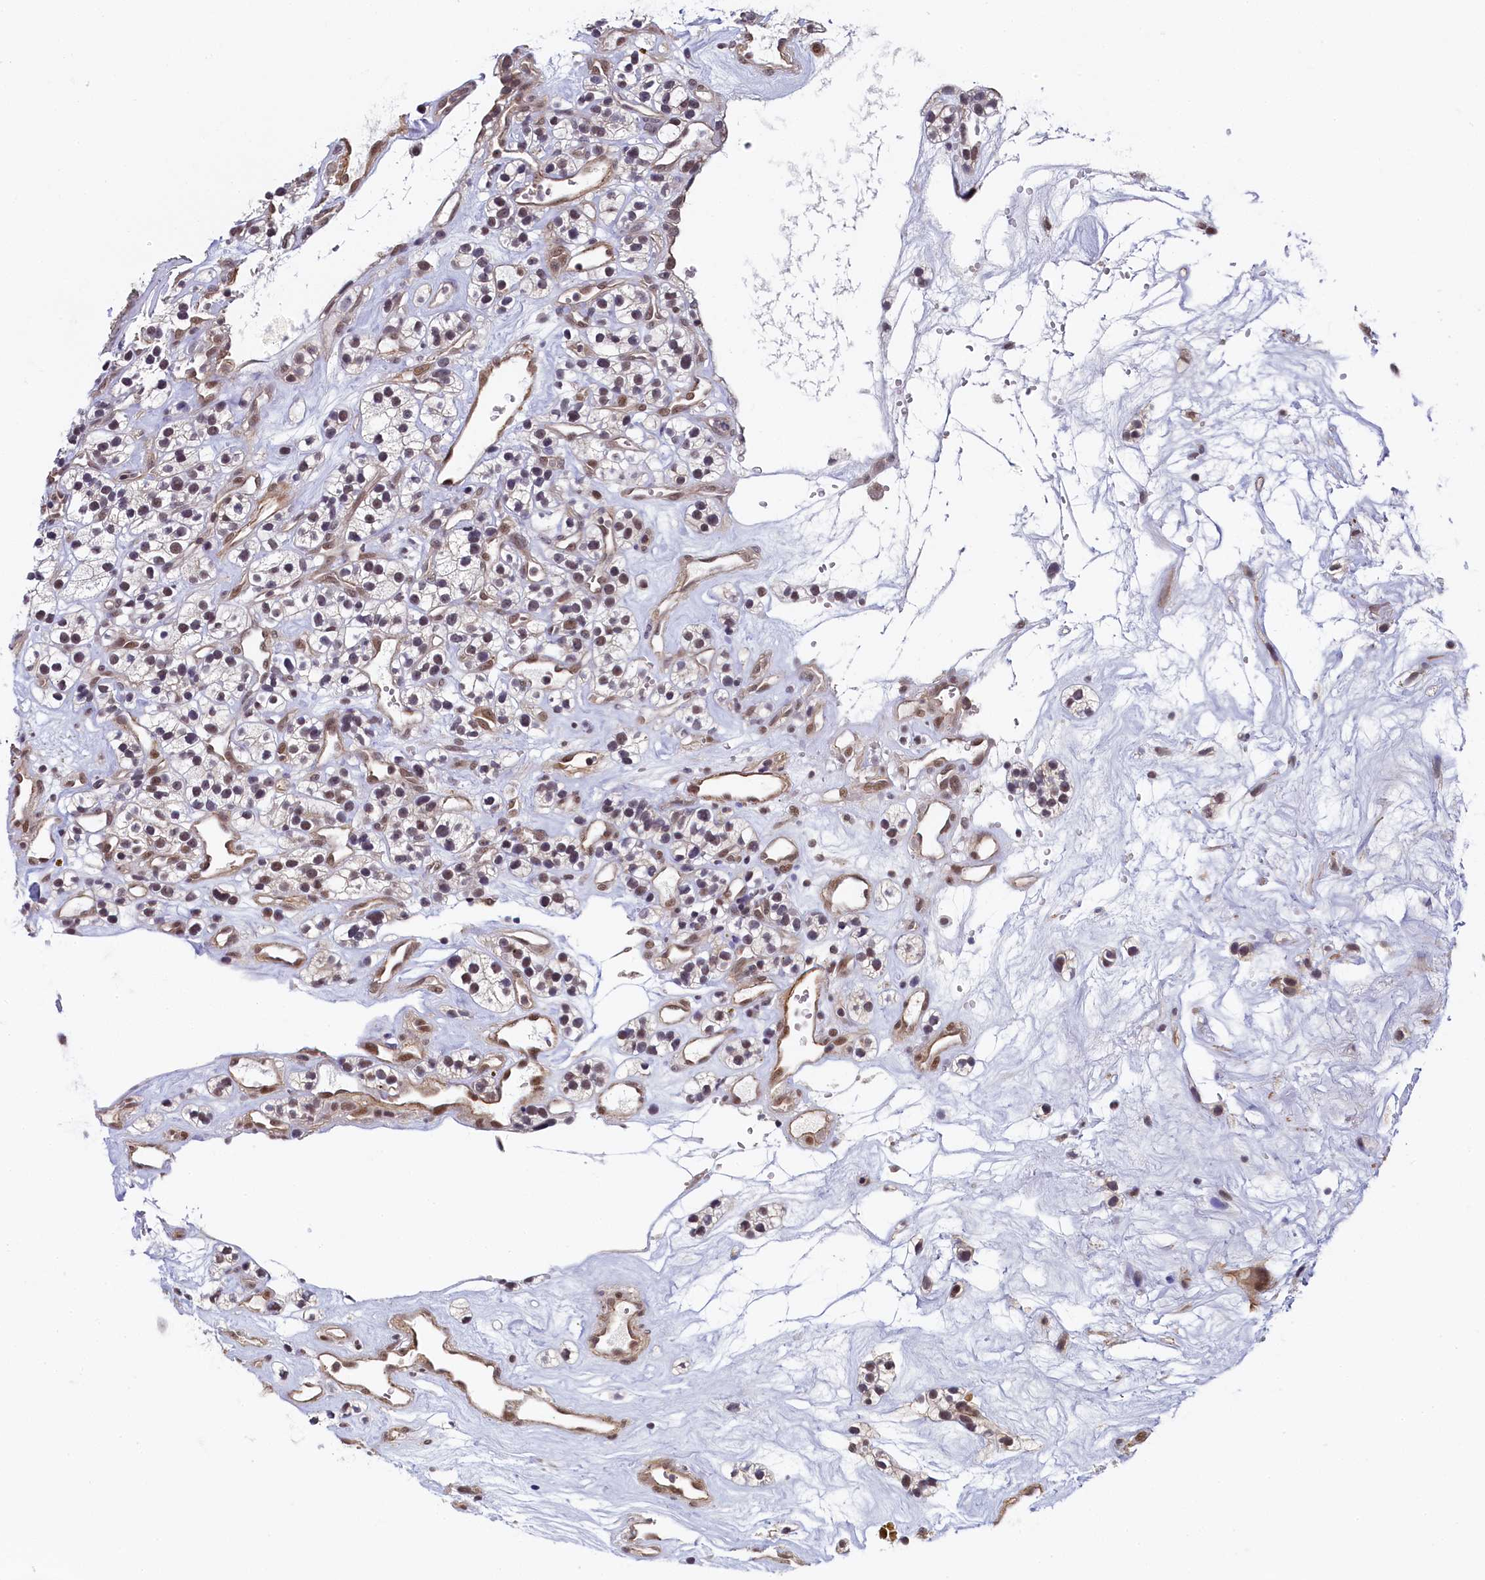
{"staining": {"intensity": "moderate", "quantity": "25%-75%", "location": "nuclear"}, "tissue": "renal cancer", "cell_type": "Tumor cells", "image_type": "cancer", "snomed": [{"axis": "morphology", "description": "Adenocarcinoma, NOS"}, {"axis": "topography", "description": "Kidney"}], "caption": "Renal cancer (adenocarcinoma) stained with DAB (3,3'-diaminobenzidine) immunohistochemistry reveals medium levels of moderate nuclear positivity in approximately 25%-75% of tumor cells.", "gene": "INTS14", "patient": {"sex": "female", "age": 57}}